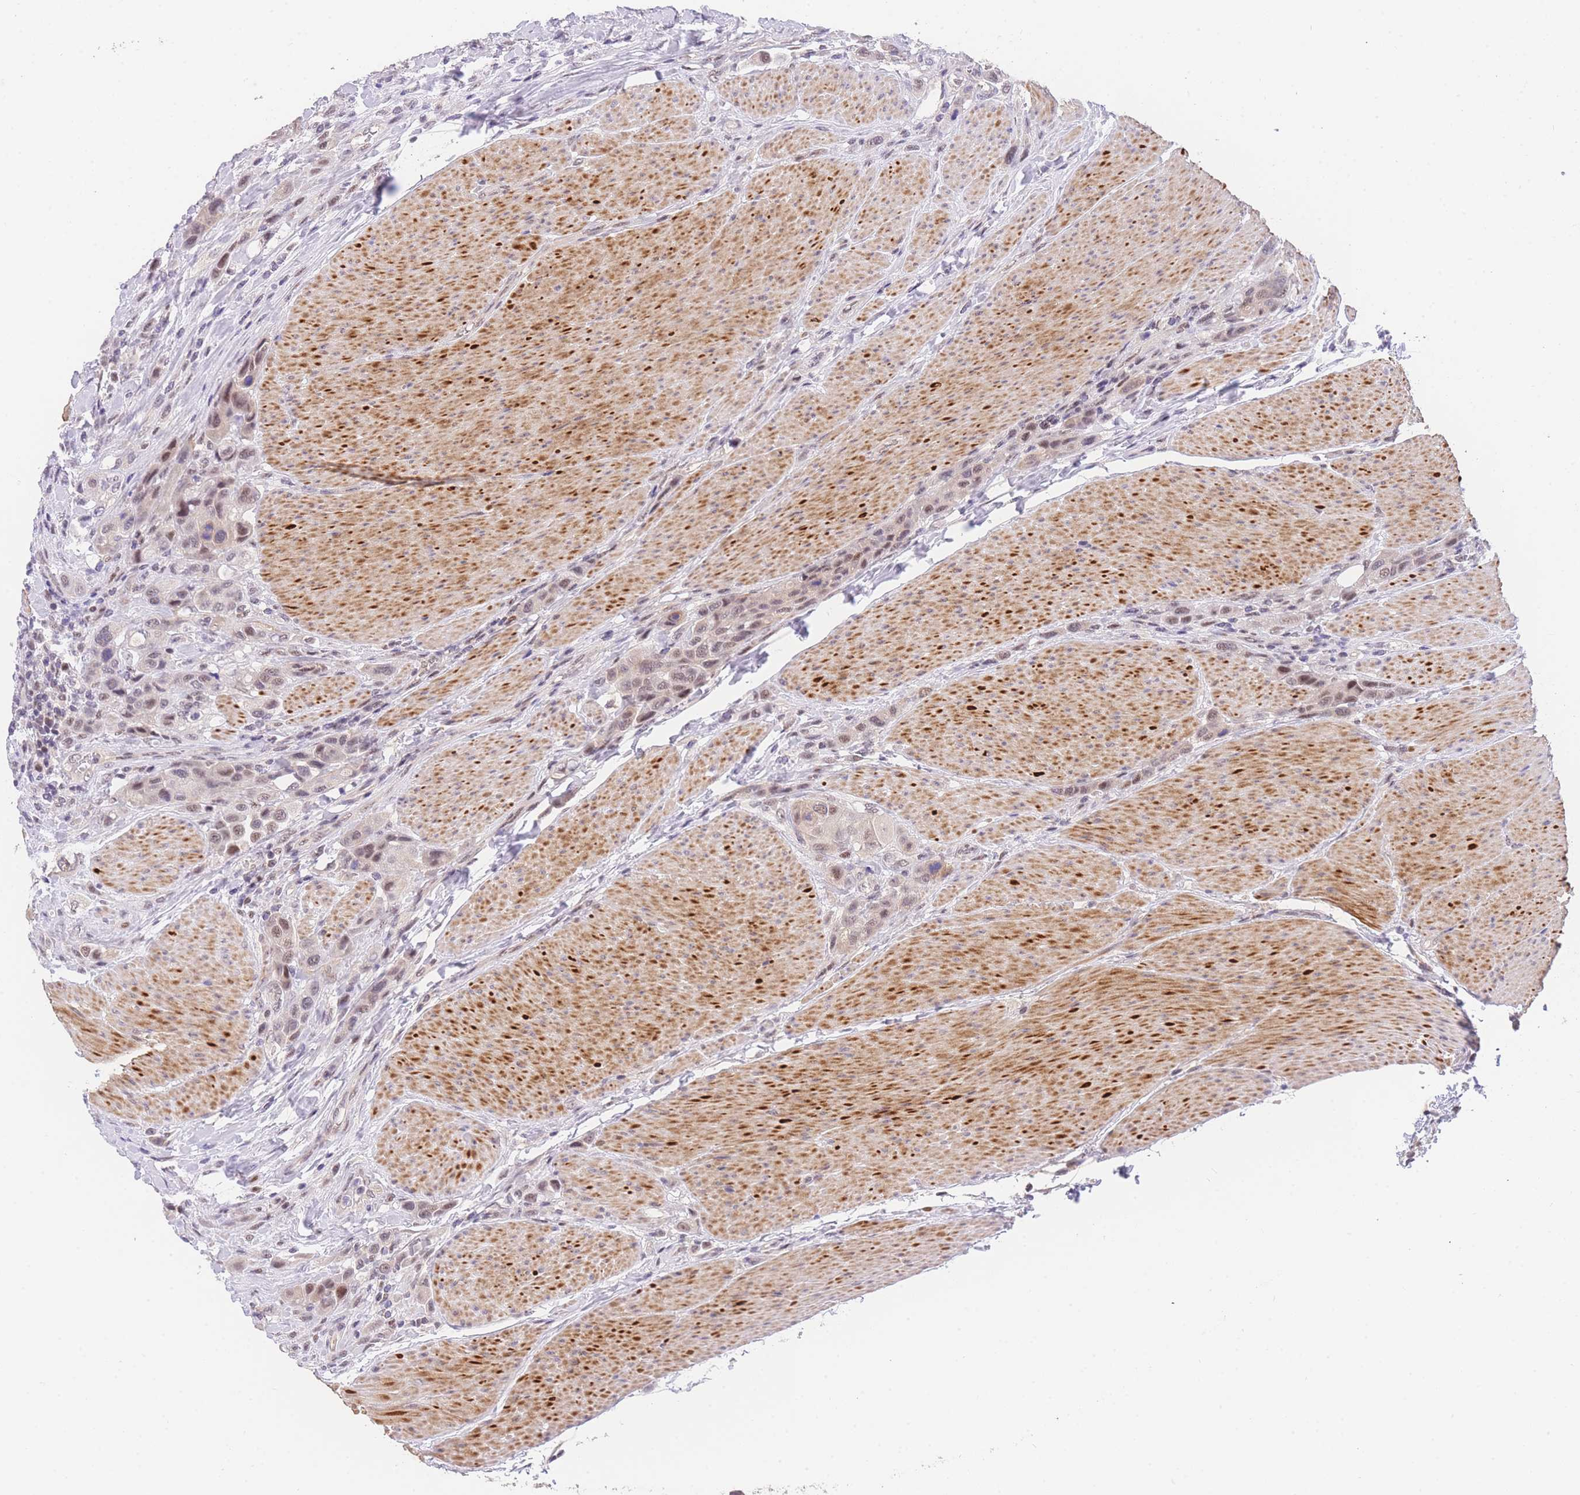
{"staining": {"intensity": "weak", "quantity": ">75%", "location": "nuclear"}, "tissue": "urothelial cancer", "cell_type": "Tumor cells", "image_type": "cancer", "snomed": [{"axis": "morphology", "description": "Urothelial carcinoma, High grade"}, {"axis": "topography", "description": "Urinary bladder"}], "caption": "Protein staining of high-grade urothelial carcinoma tissue shows weak nuclear staining in approximately >75% of tumor cells. (DAB (3,3'-diaminobenzidine) = brown stain, brightfield microscopy at high magnification).", "gene": "SLC35F2", "patient": {"sex": "male", "age": 50}}